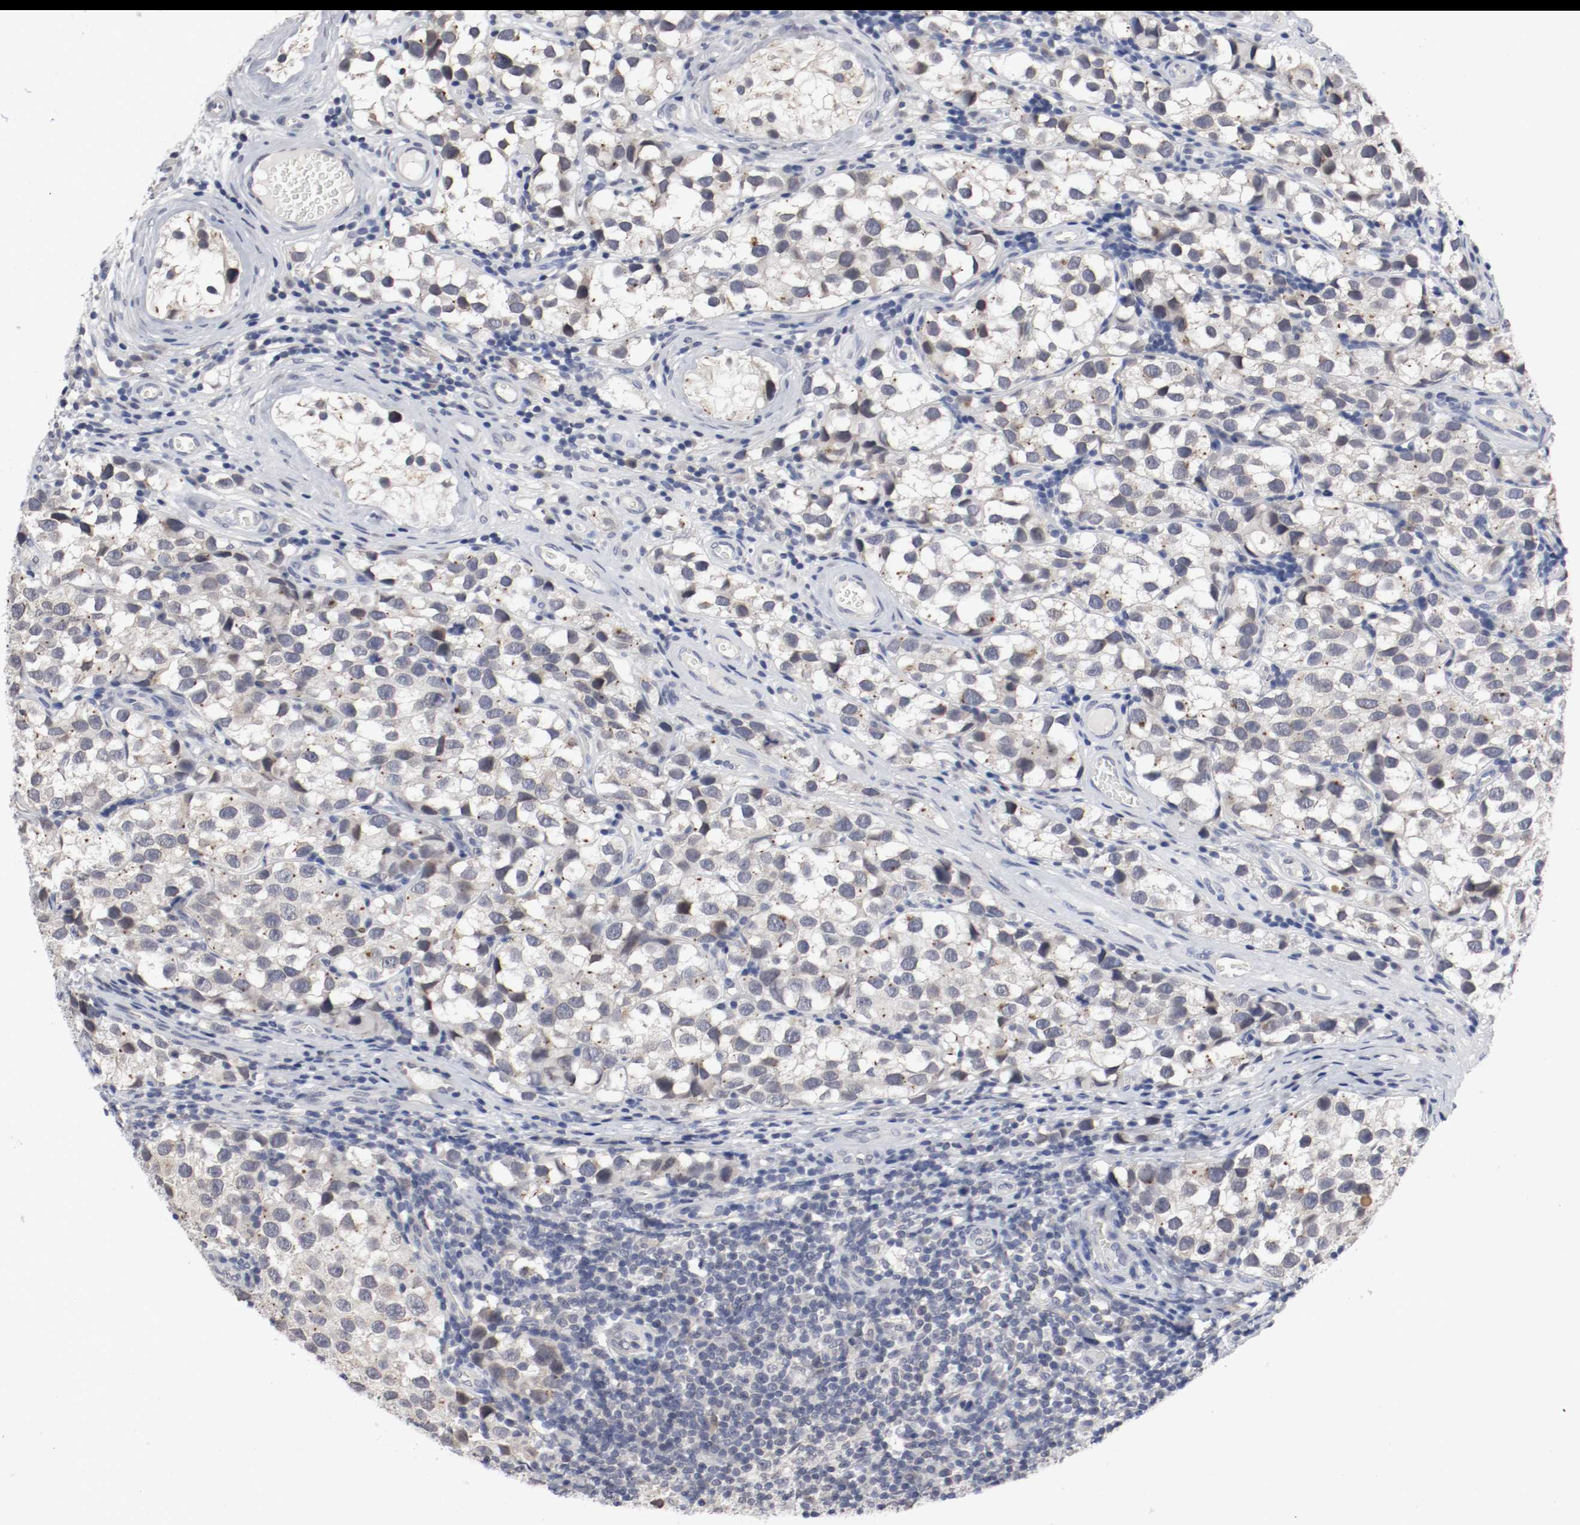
{"staining": {"intensity": "weak", "quantity": "<25%", "location": "nuclear"}, "tissue": "testis cancer", "cell_type": "Tumor cells", "image_type": "cancer", "snomed": [{"axis": "morphology", "description": "Seminoma, NOS"}, {"axis": "topography", "description": "Testis"}], "caption": "Immunohistochemistry histopathology image of neoplastic tissue: testis cancer stained with DAB (3,3'-diaminobenzidine) shows no significant protein expression in tumor cells. (DAB (3,3'-diaminobenzidine) immunohistochemistry, high magnification).", "gene": "CEBPE", "patient": {"sex": "male", "age": 39}}